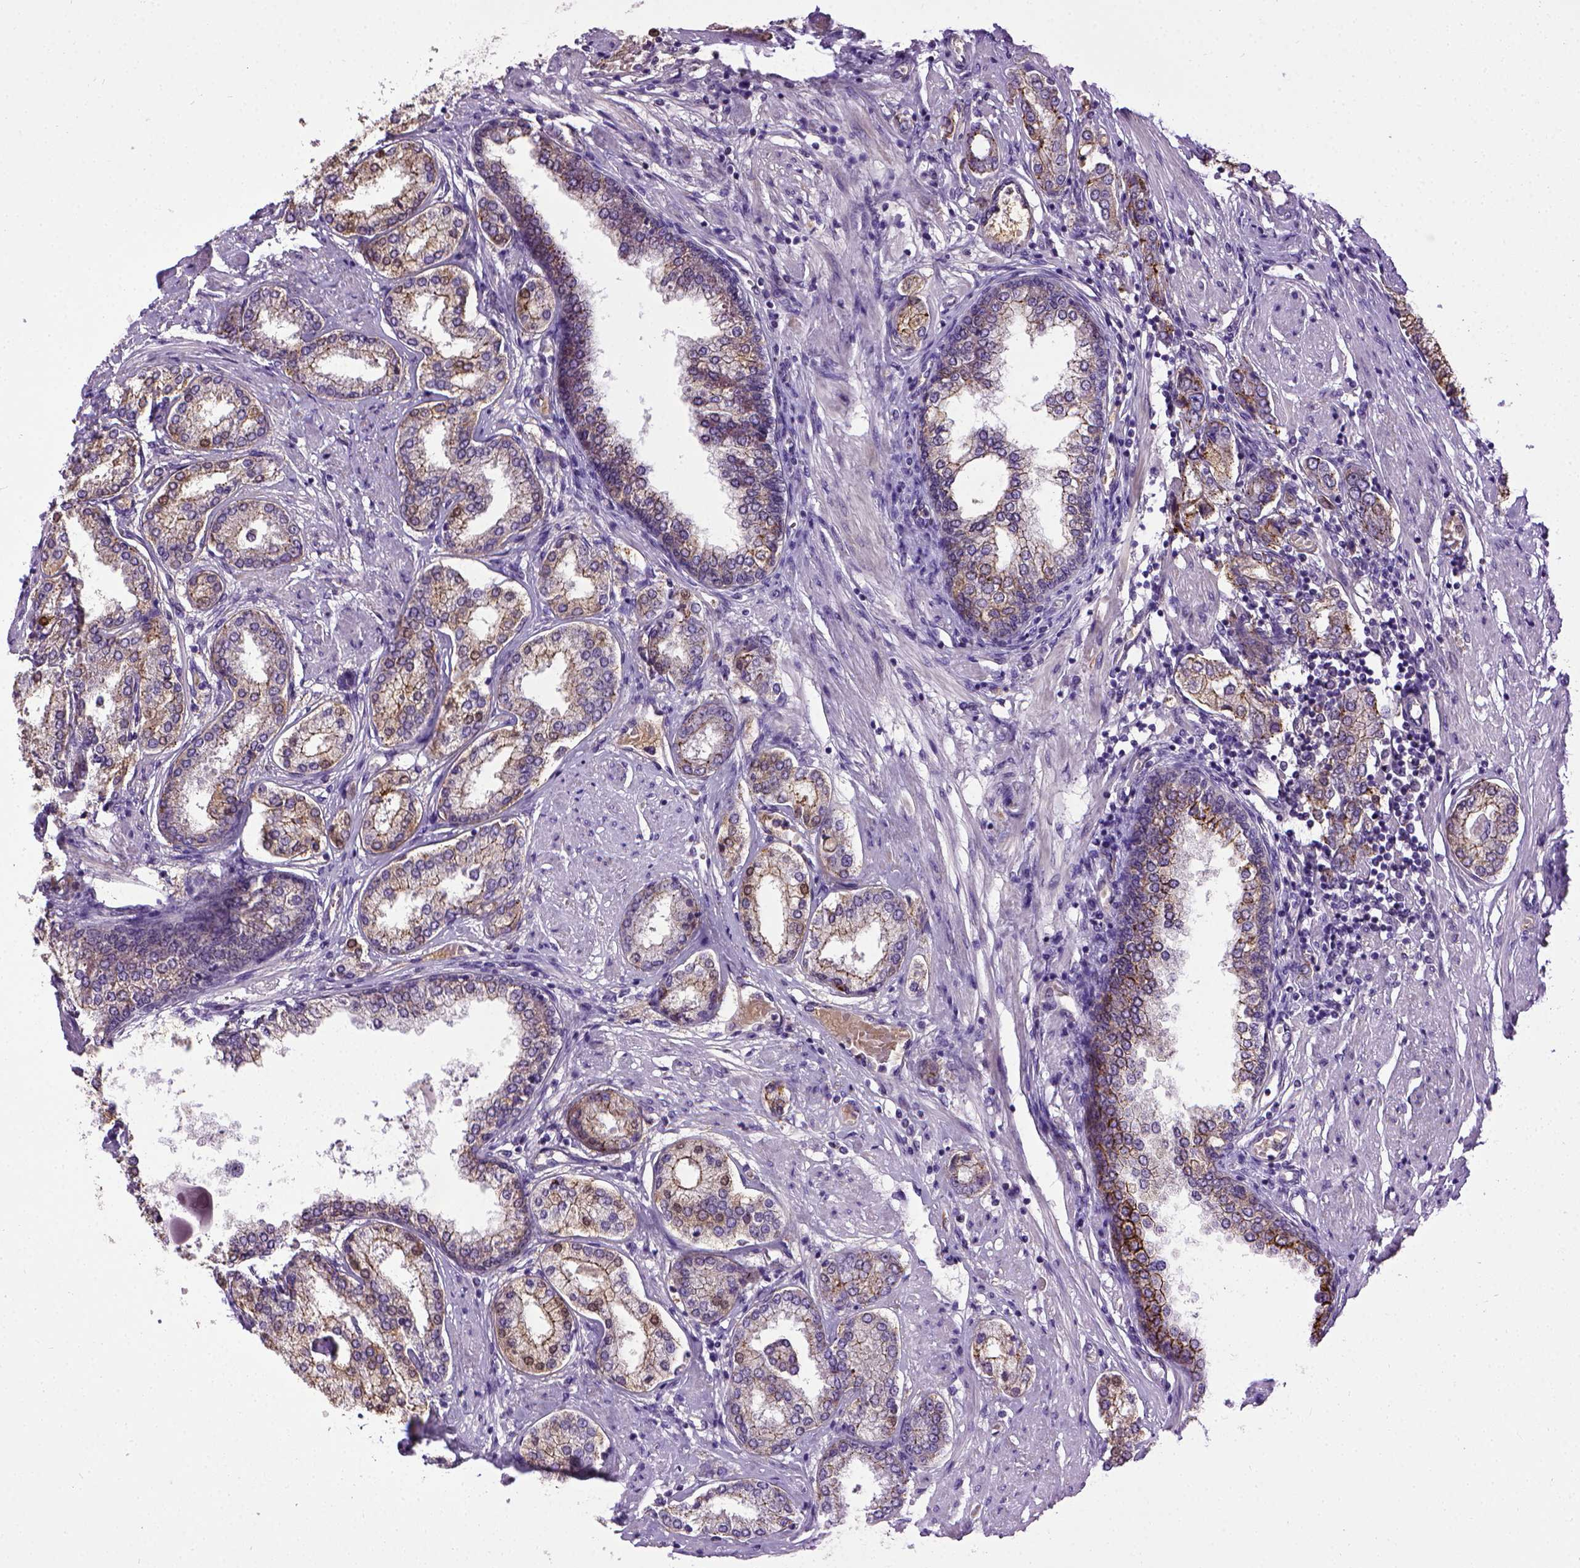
{"staining": {"intensity": "moderate", "quantity": ">75%", "location": "cytoplasmic/membranous"}, "tissue": "prostate cancer", "cell_type": "Tumor cells", "image_type": "cancer", "snomed": [{"axis": "morphology", "description": "Adenocarcinoma, NOS"}, {"axis": "topography", "description": "Prostate"}], "caption": "Moderate cytoplasmic/membranous staining is appreciated in approximately >75% of tumor cells in prostate cancer (adenocarcinoma).", "gene": "CDH1", "patient": {"sex": "male", "age": 63}}